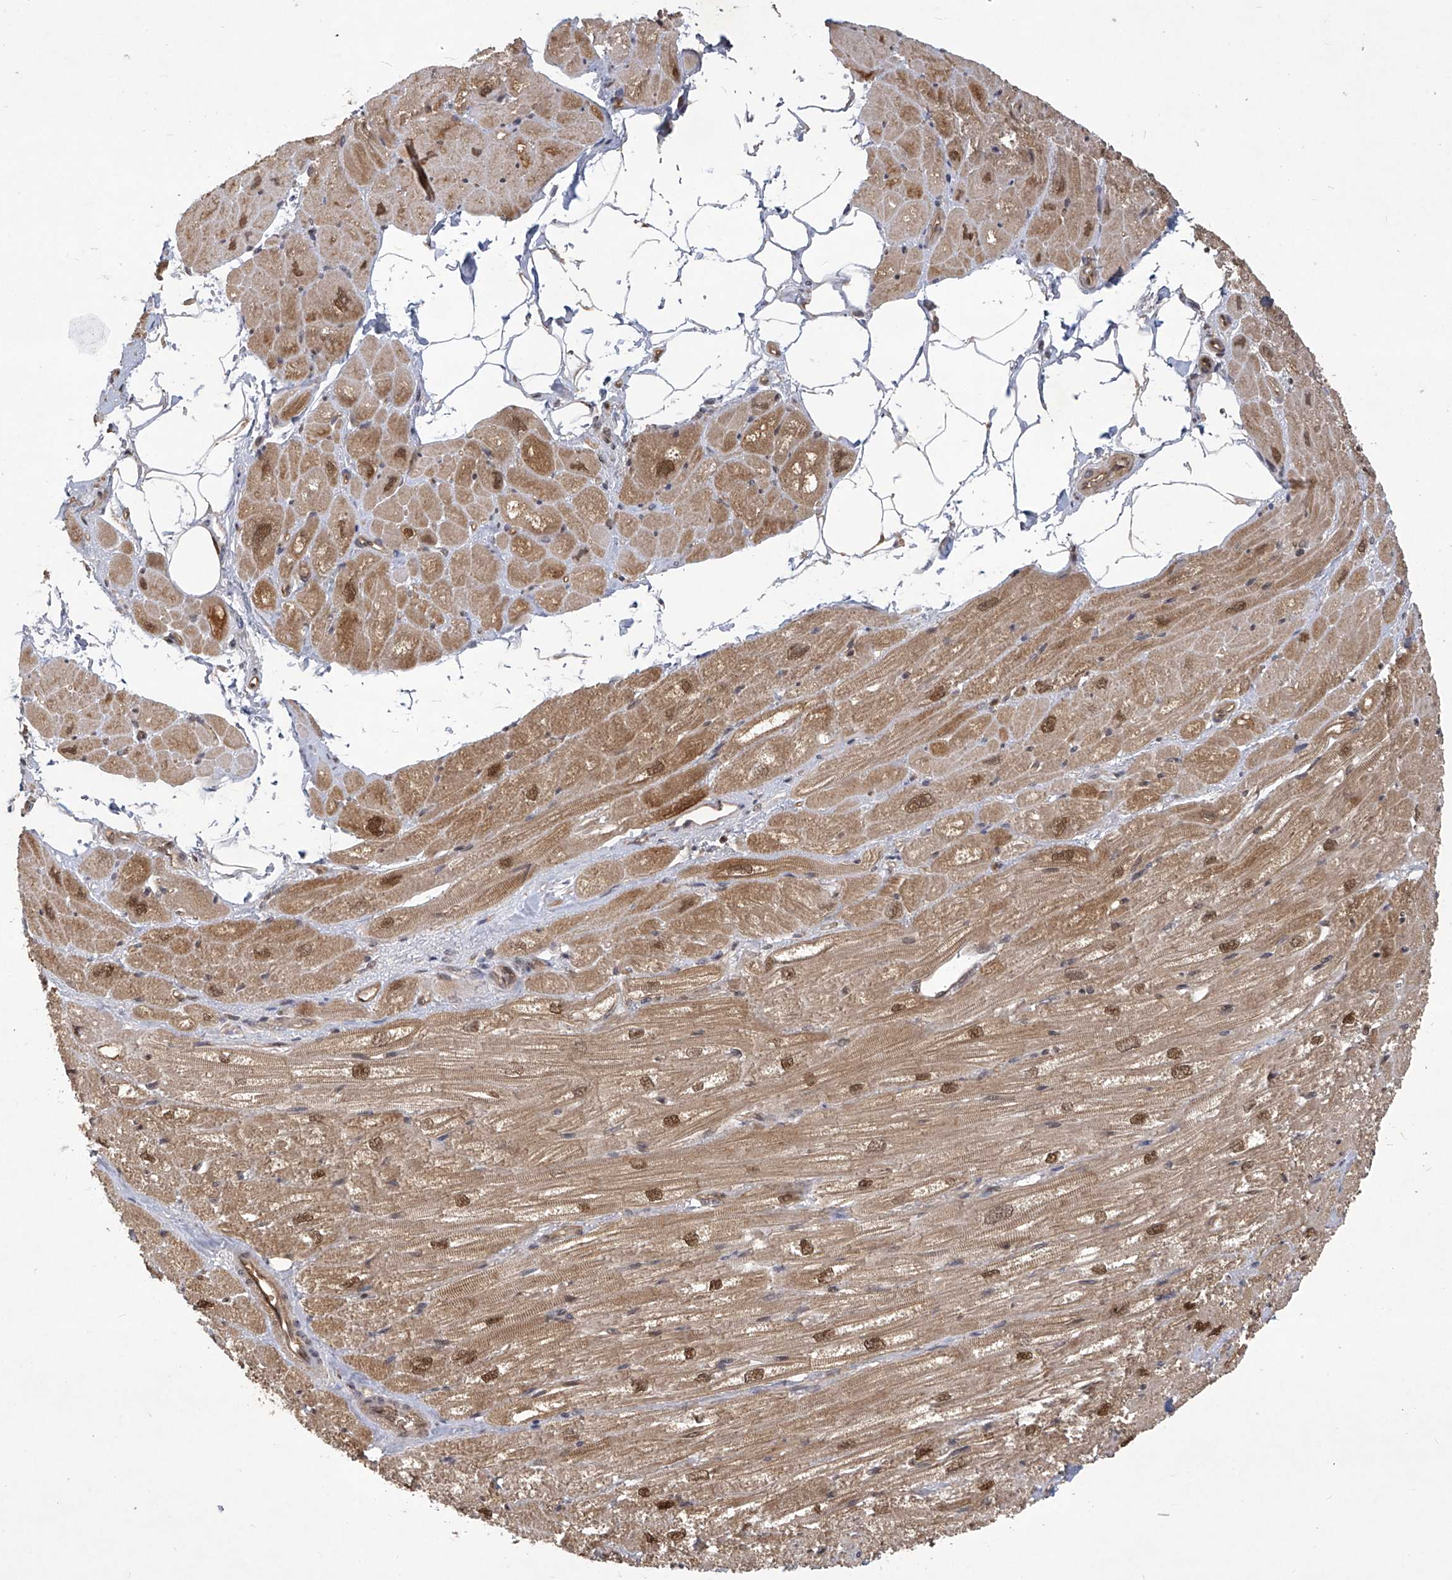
{"staining": {"intensity": "moderate", "quantity": "25%-75%", "location": "cytoplasmic/membranous,nuclear"}, "tissue": "heart muscle", "cell_type": "Cardiomyocytes", "image_type": "normal", "snomed": [{"axis": "morphology", "description": "Normal tissue, NOS"}, {"axis": "topography", "description": "Heart"}], "caption": "A photomicrograph of heart muscle stained for a protein displays moderate cytoplasmic/membranous,nuclear brown staining in cardiomyocytes. (brown staining indicates protein expression, while blue staining denotes nuclei).", "gene": "PSMB1", "patient": {"sex": "male", "age": 50}}